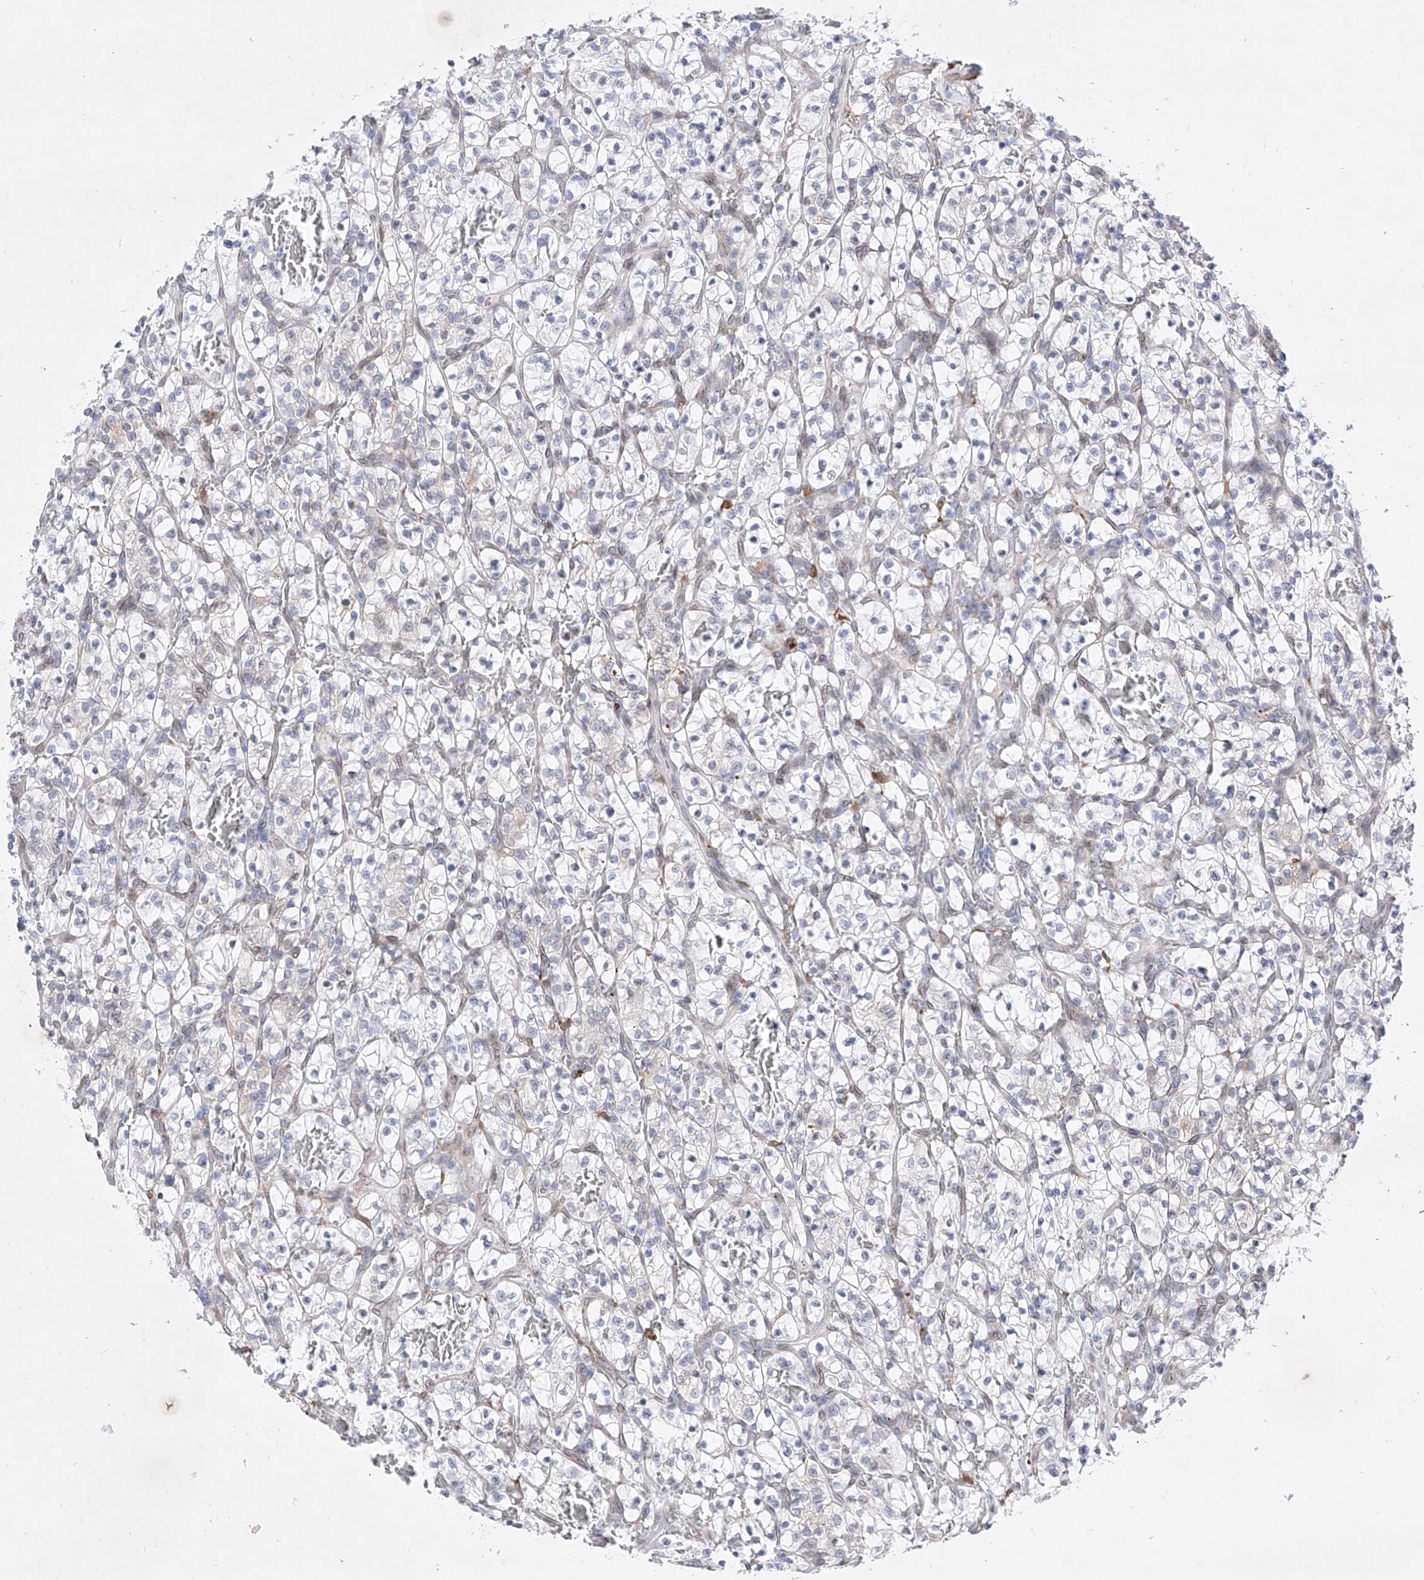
{"staining": {"intensity": "negative", "quantity": "none", "location": "none"}, "tissue": "renal cancer", "cell_type": "Tumor cells", "image_type": "cancer", "snomed": [{"axis": "morphology", "description": "Adenocarcinoma, NOS"}, {"axis": "topography", "description": "Kidney"}], "caption": "Protein analysis of adenocarcinoma (renal) shows no significant staining in tumor cells. (Immunohistochemistry (ihc), brightfield microscopy, high magnification).", "gene": "LCLAT1", "patient": {"sex": "female", "age": 57}}